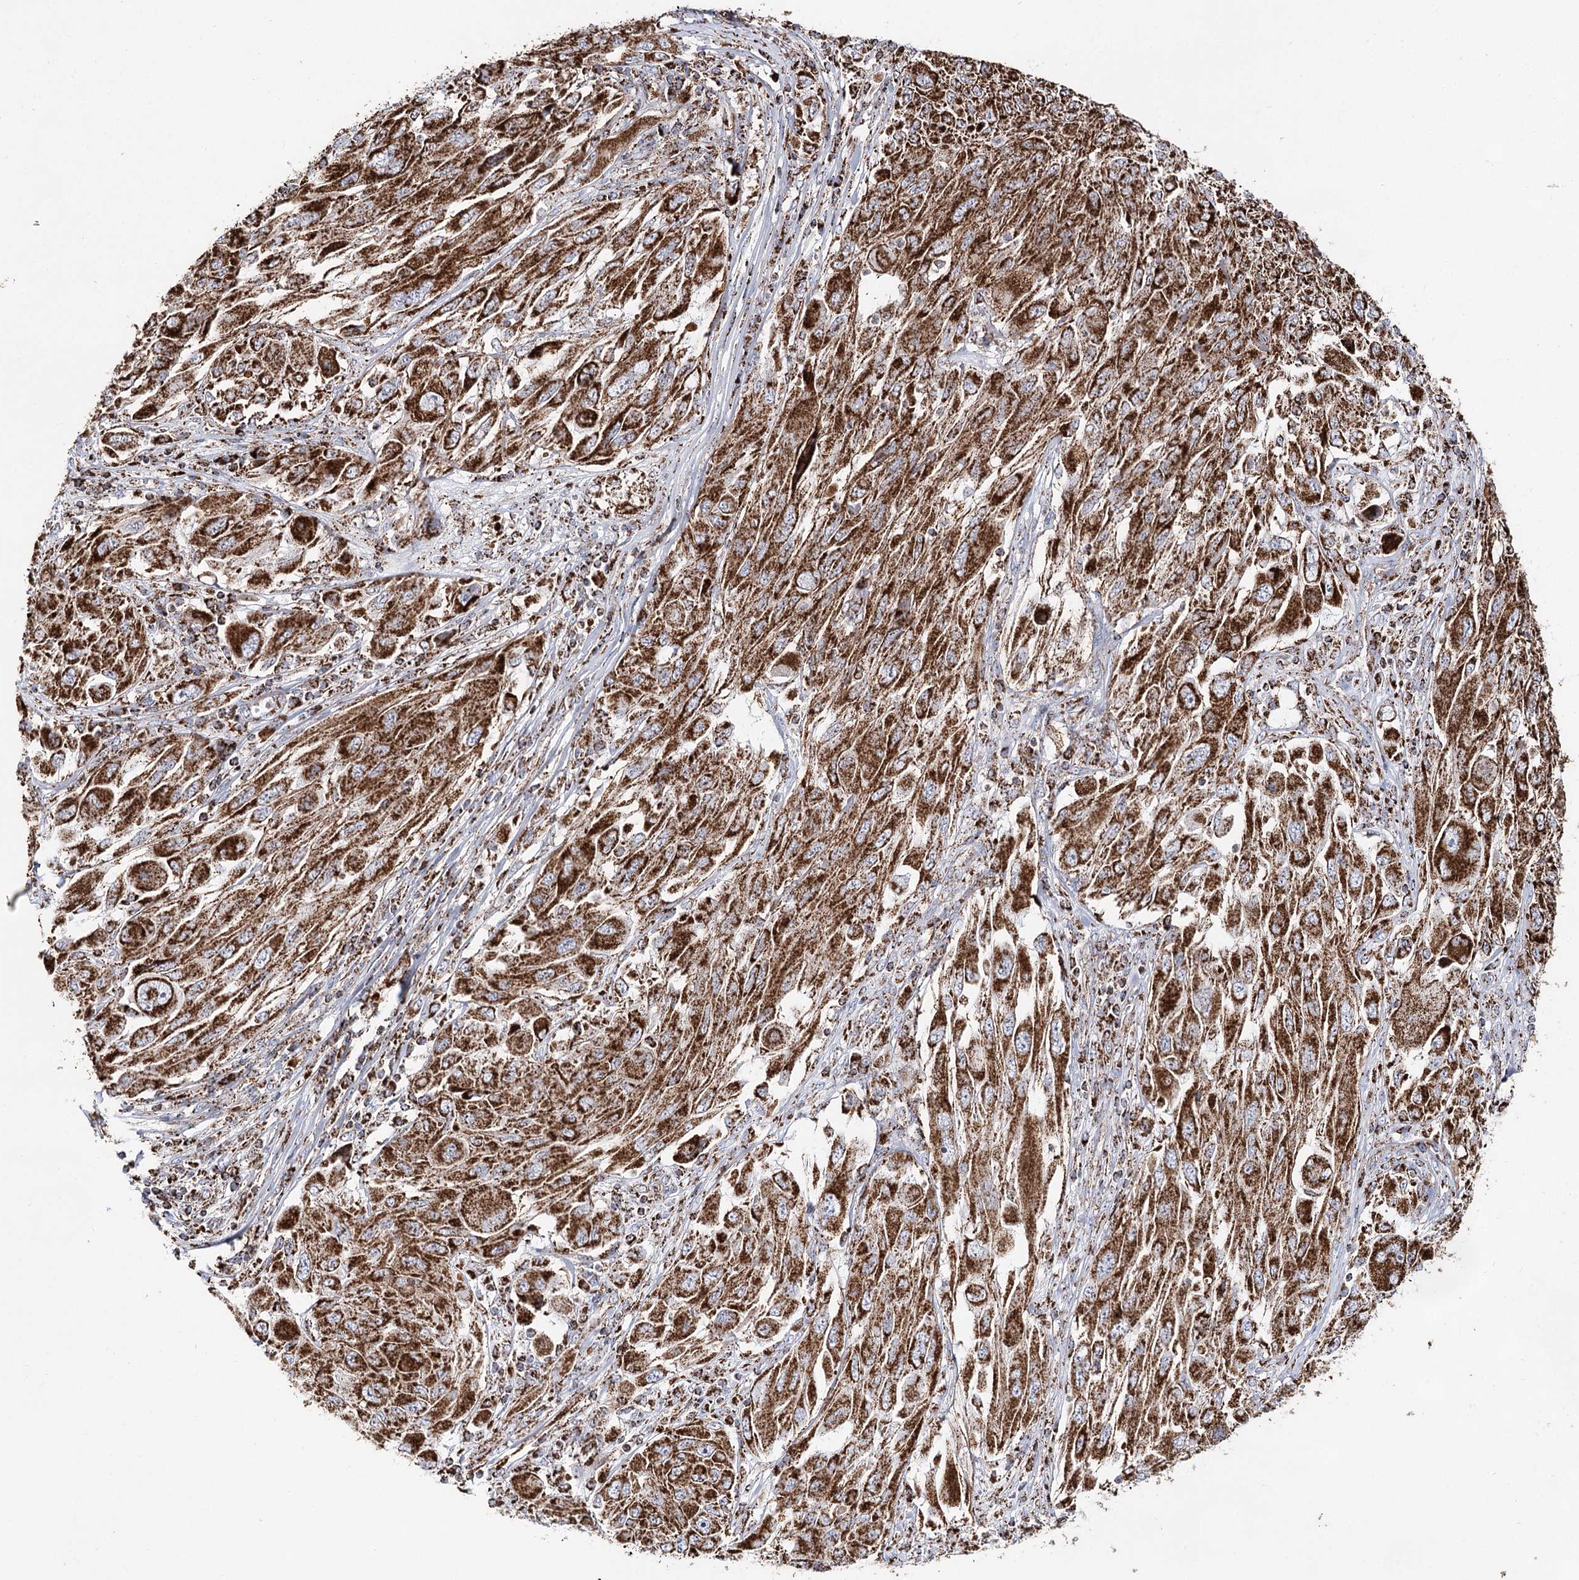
{"staining": {"intensity": "strong", "quantity": ">75%", "location": "cytoplasmic/membranous"}, "tissue": "melanoma", "cell_type": "Tumor cells", "image_type": "cancer", "snomed": [{"axis": "morphology", "description": "Malignant melanoma, NOS"}, {"axis": "topography", "description": "Skin"}], "caption": "Brown immunohistochemical staining in human melanoma demonstrates strong cytoplasmic/membranous positivity in approximately >75% of tumor cells.", "gene": "NADK2", "patient": {"sex": "female", "age": 91}}